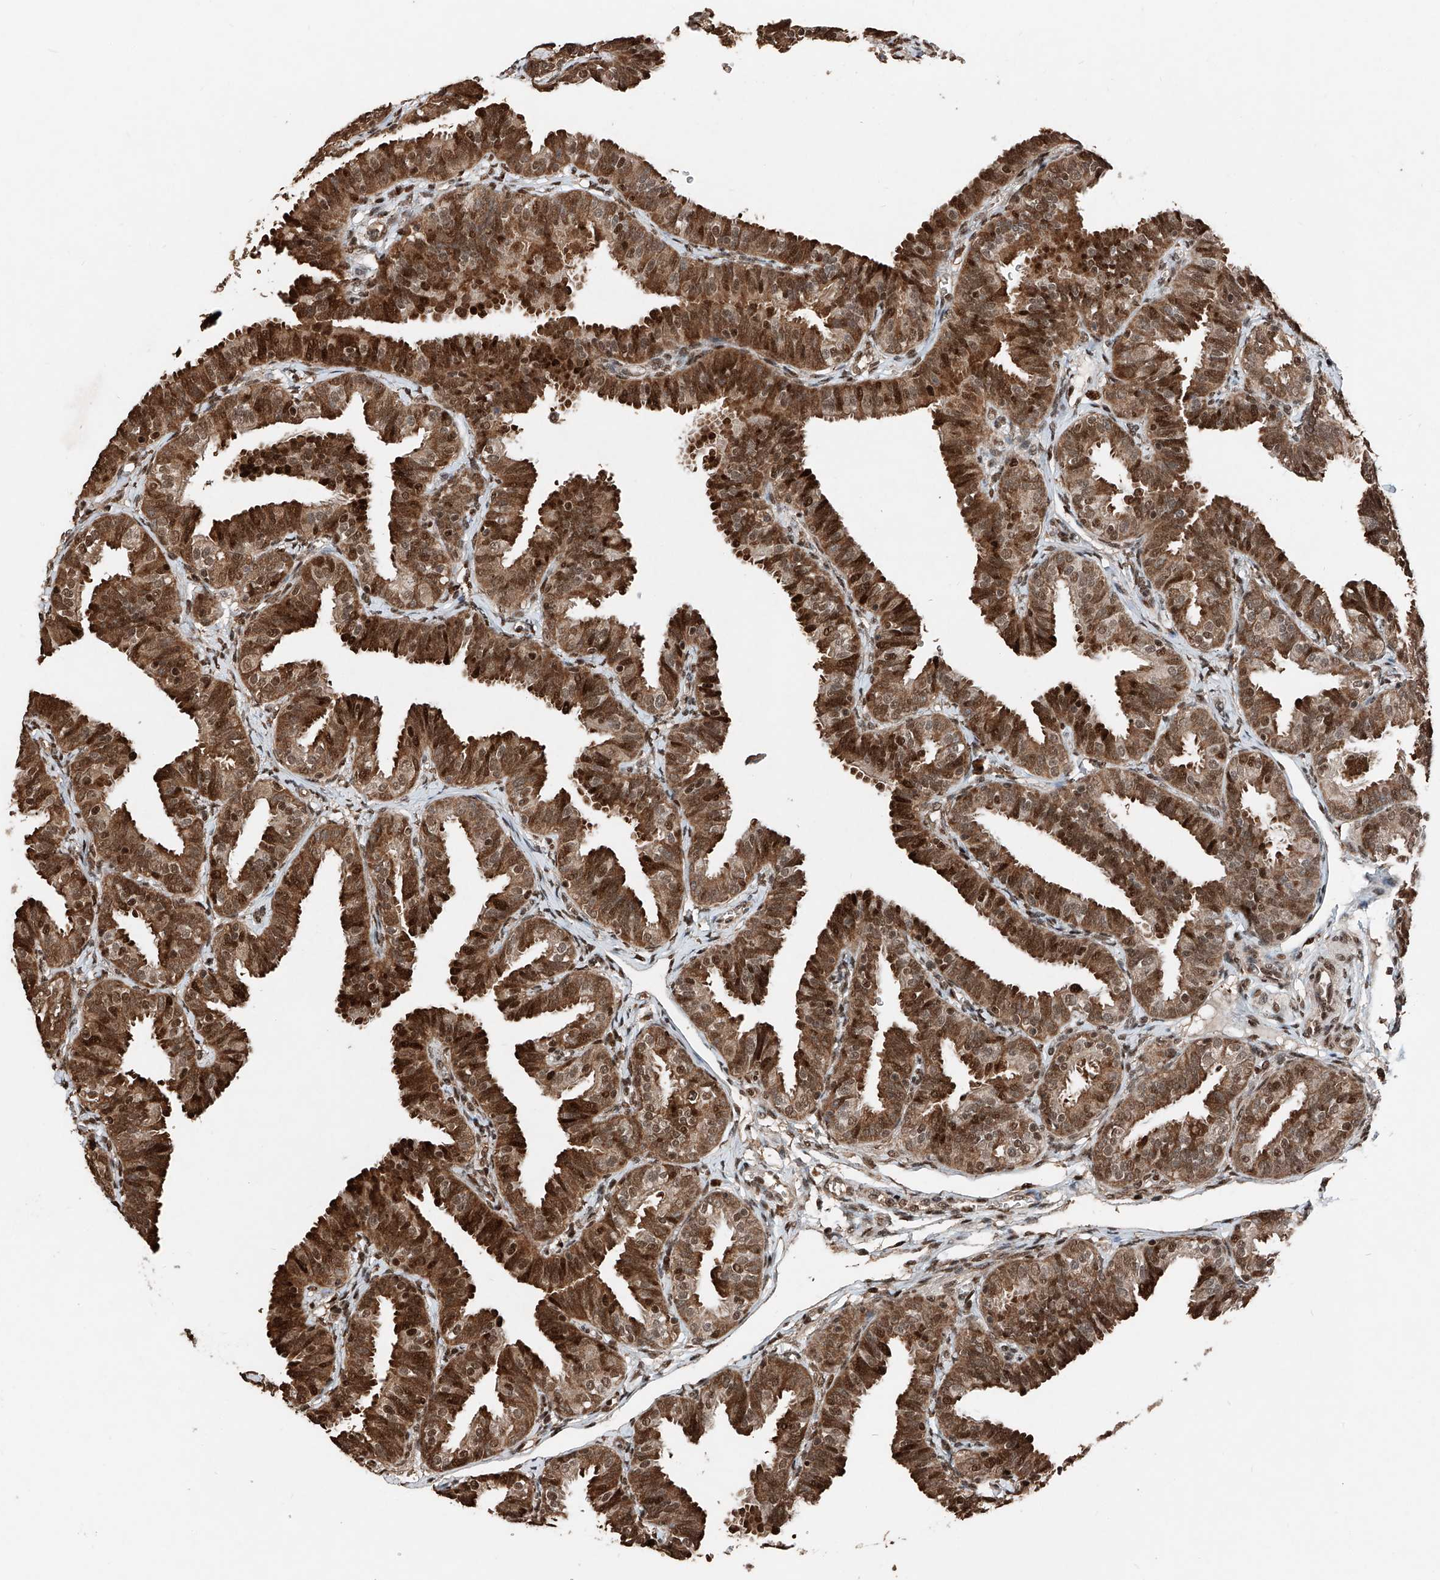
{"staining": {"intensity": "strong", "quantity": ">75%", "location": "cytoplasmic/membranous,nuclear"}, "tissue": "fallopian tube", "cell_type": "Glandular cells", "image_type": "normal", "snomed": [{"axis": "morphology", "description": "Normal tissue, NOS"}, {"axis": "topography", "description": "Fallopian tube"}], "caption": "Protein staining displays strong cytoplasmic/membranous,nuclear expression in about >75% of glandular cells in normal fallopian tube. The protein of interest is shown in brown color, while the nuclei are stained blue.", "gene": "RMND1", "patient": {"sex": "female", "age": 35}}